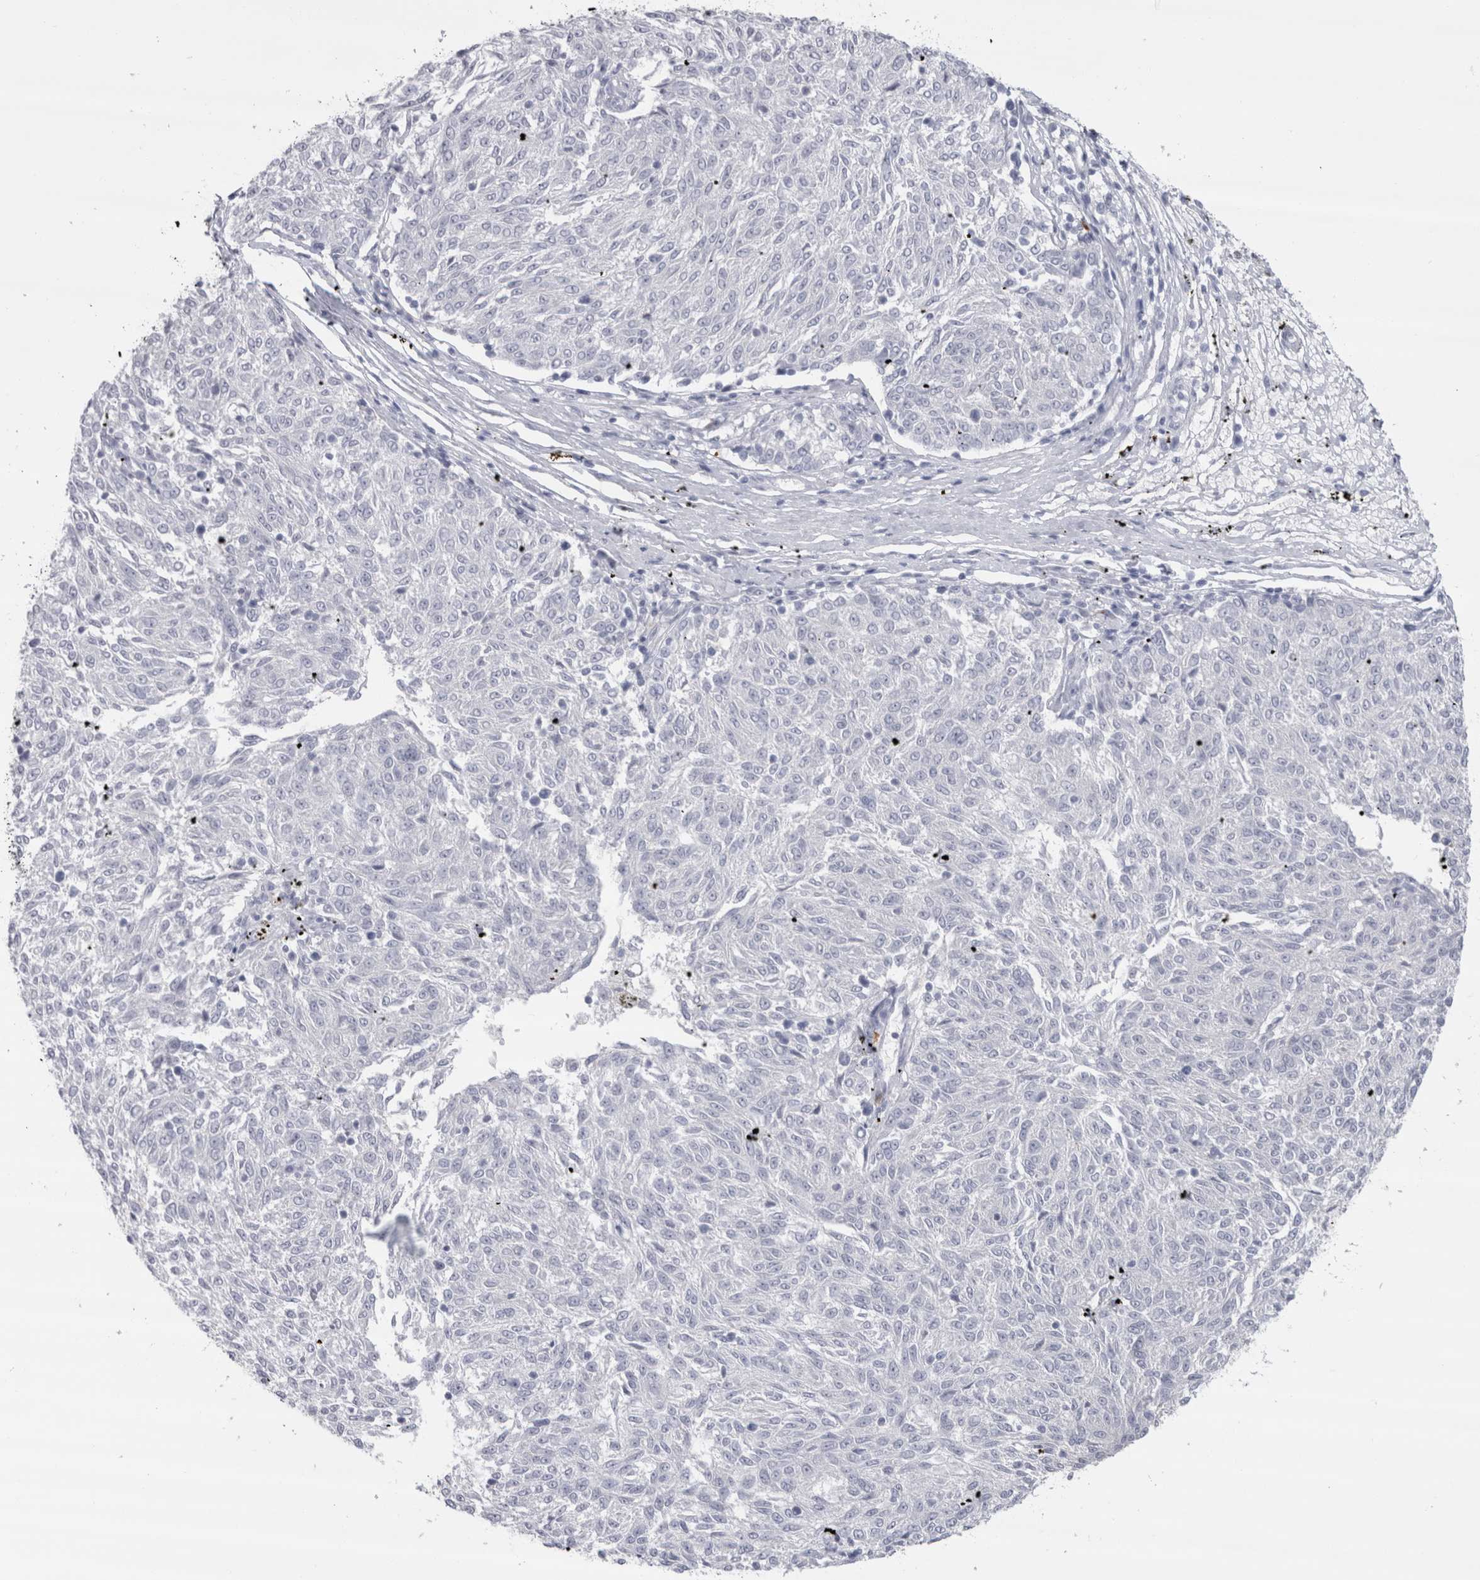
{"staining": {"intensity": "negative", "quantity": "none", "location": "none"}, "tissue": "melanoma", "cell_type": "Tumor cells", "image_type": "cancer", "snomed": [{"axis": "morphology", "description": "Malignant melanoma, NOS"}, {"axis": "topography", "description": "Skin"}], "caption": "Melanoma was stained to show a protein in brown. There is no significant expression in tumor cells.", "gene": "CDH17", "patient": {"sex": "female", "age": 72}}